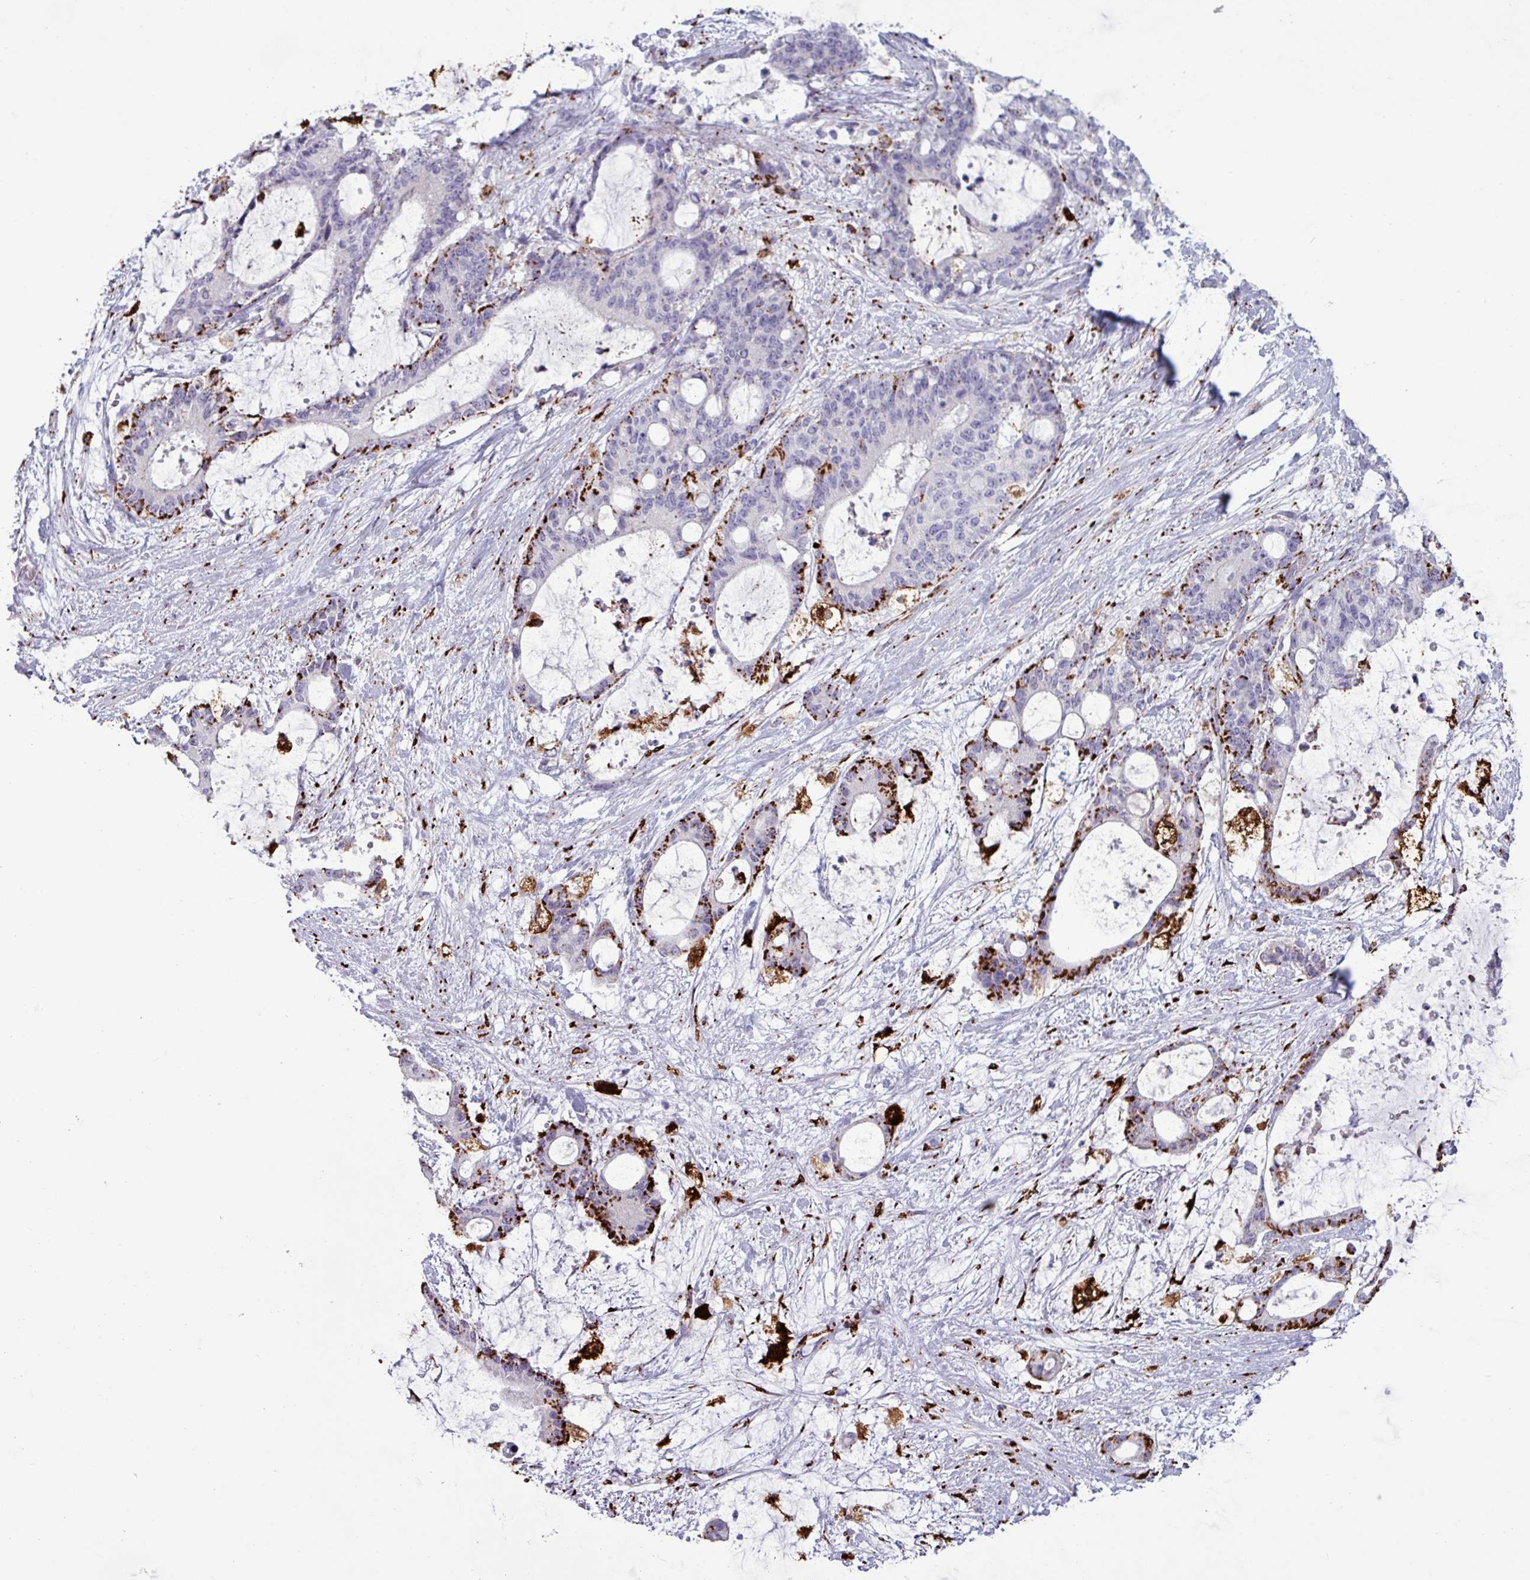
{"staining": {"intensity": "strong", "quantity": "25%-75%", "location": "cytoplasmic/membranous"}, "tissue": "liver cancer", "cell_type": "Tumor cells", "image_type": "cancer", "snomed": [{"axis": "morphology", "description": "Normal tissue, NOS"}, {"axis": "morphology", "description": "Cholangiocarcinoma"}, {"axis": "topography", "description": "Liver"}, {"axis": "topography", "description": "Peripheral nerve tissue"}], "caption": "Immunohistochemistry micrograph of neoplastic tissue: cholangiocarcinoma (liver) stained using immunohistochemistry (IHC) shows high levels of strong protein expression localized specifically in the cytoplasmic/membranous of tumor cells, appearing as a cytoplasmic/membranous brown color.", "gene": "PLIN2", "patient": {"sex": "female", "age": 73}}